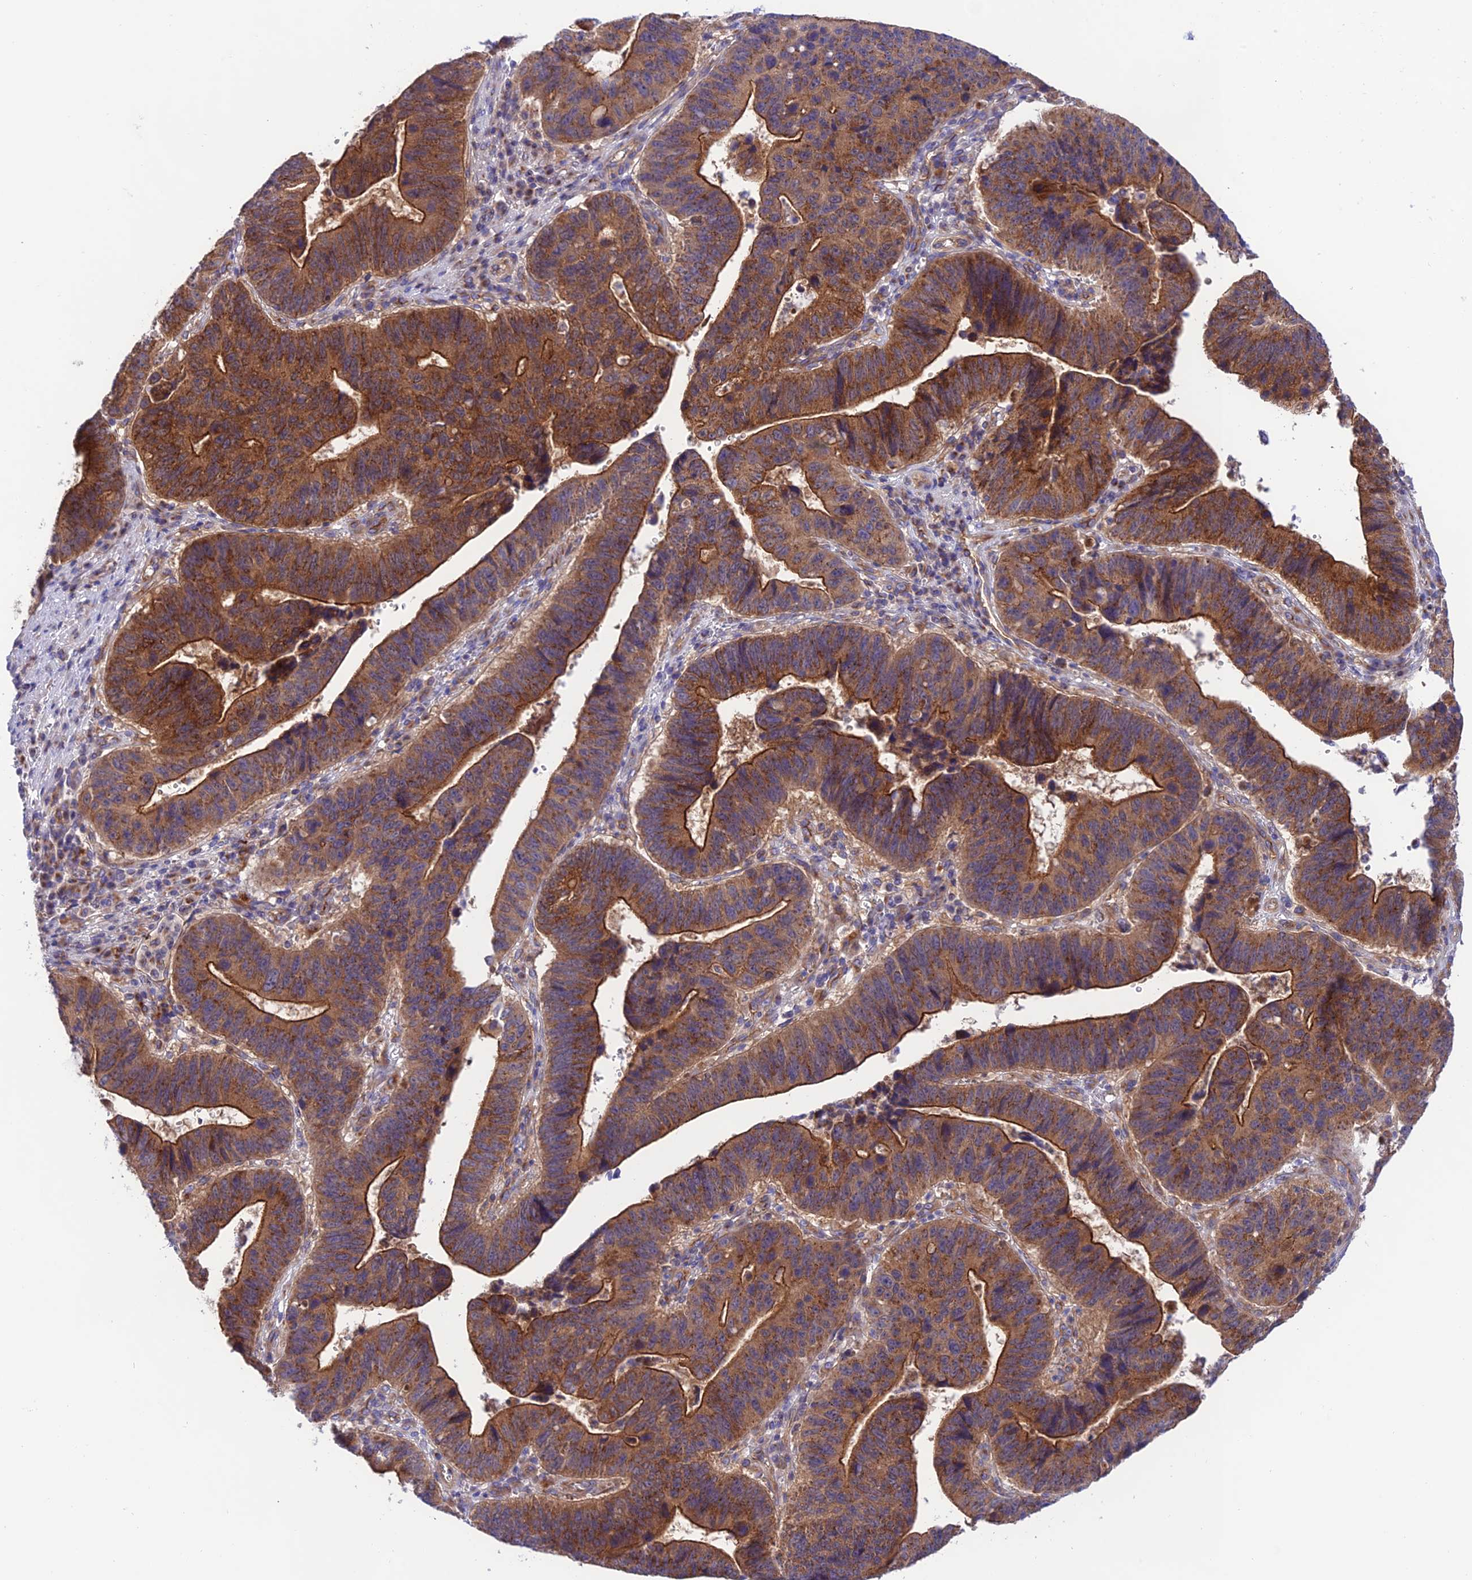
{"staining": {"intensity": "strong", "quantity": ">75%", "location": "cytoplasmic/membranous"}, "tissue": "stomach cancer", "cell_type": "Tumor cells", "image_type": "cancer", "snomed": [{"axis": "morphology", "description": "Adenocarcinoma, NOS"}, {"axis": "topography", "description": "Stomach"}], "caption": "Adenocarcinoma (stomach) stained with DAB (3,3'-diaminobenzidine) immunohistochemistry (IHC) reveals high levels of strong cytoplasmic/membranous positivity in about >75% of tumor cells.", "gene": "LACTB2", "patient": {"sex": "male", "age": 59}}